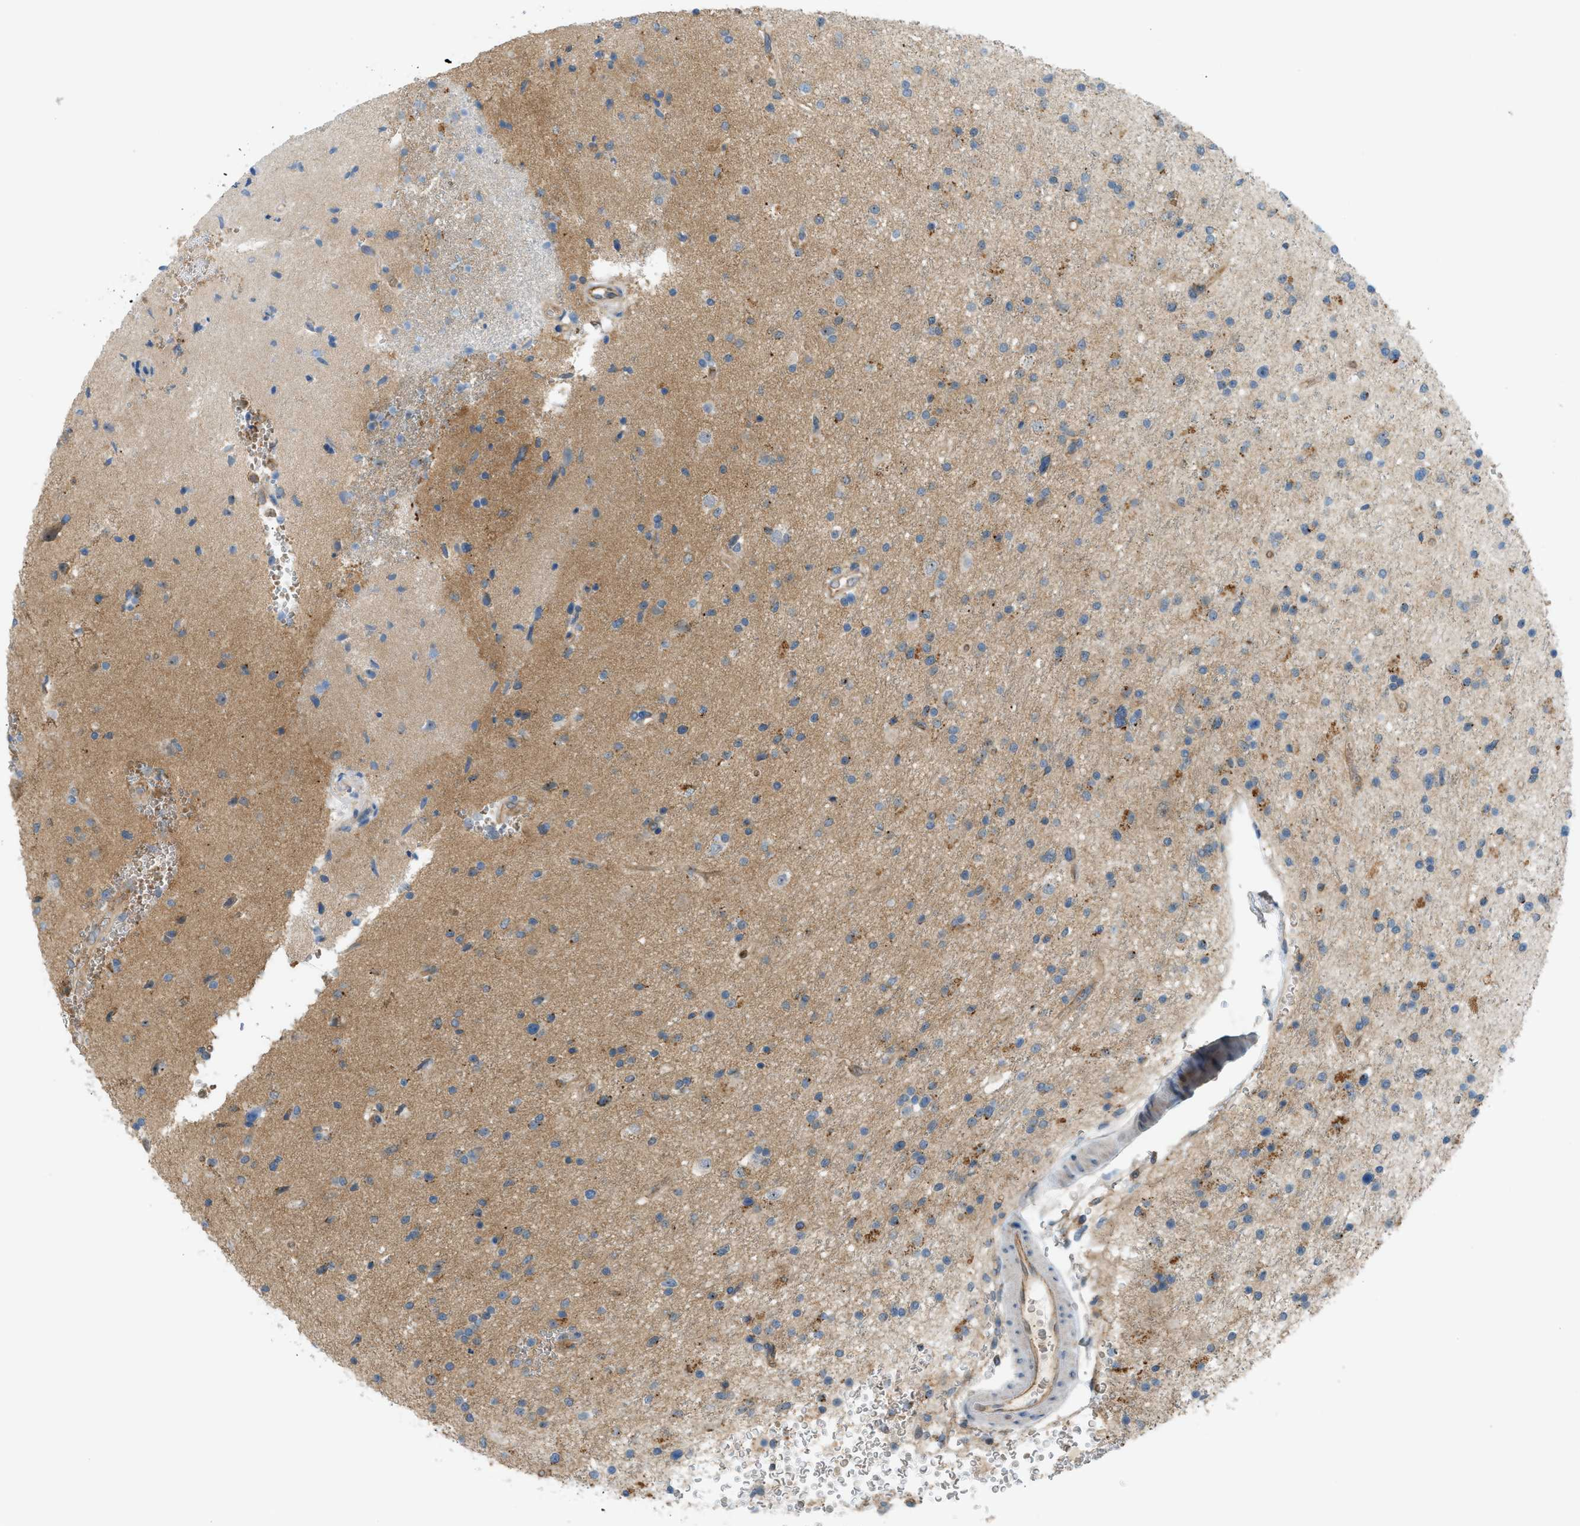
{"staining": {"intensity": "weak", "quantity": "25%-75%", "location": "cytoplasmic/membranous"}, "tissue": "glioma", "cell_type": "Tumor cells", "image_type": "cancer", "snomed": [{"axis": "morphology", "description": "Glioma, malignant, High grade"}, {"axis": "topography", "description": "Brain"}], "caption": "This is an image of IHC staining of high-grade glioma (malignant), which shows weak expression in the cytoplasmic/membranous of tumor cells.", "gene": "GRK6", "patient": {"sex": "male", "age": 33}}